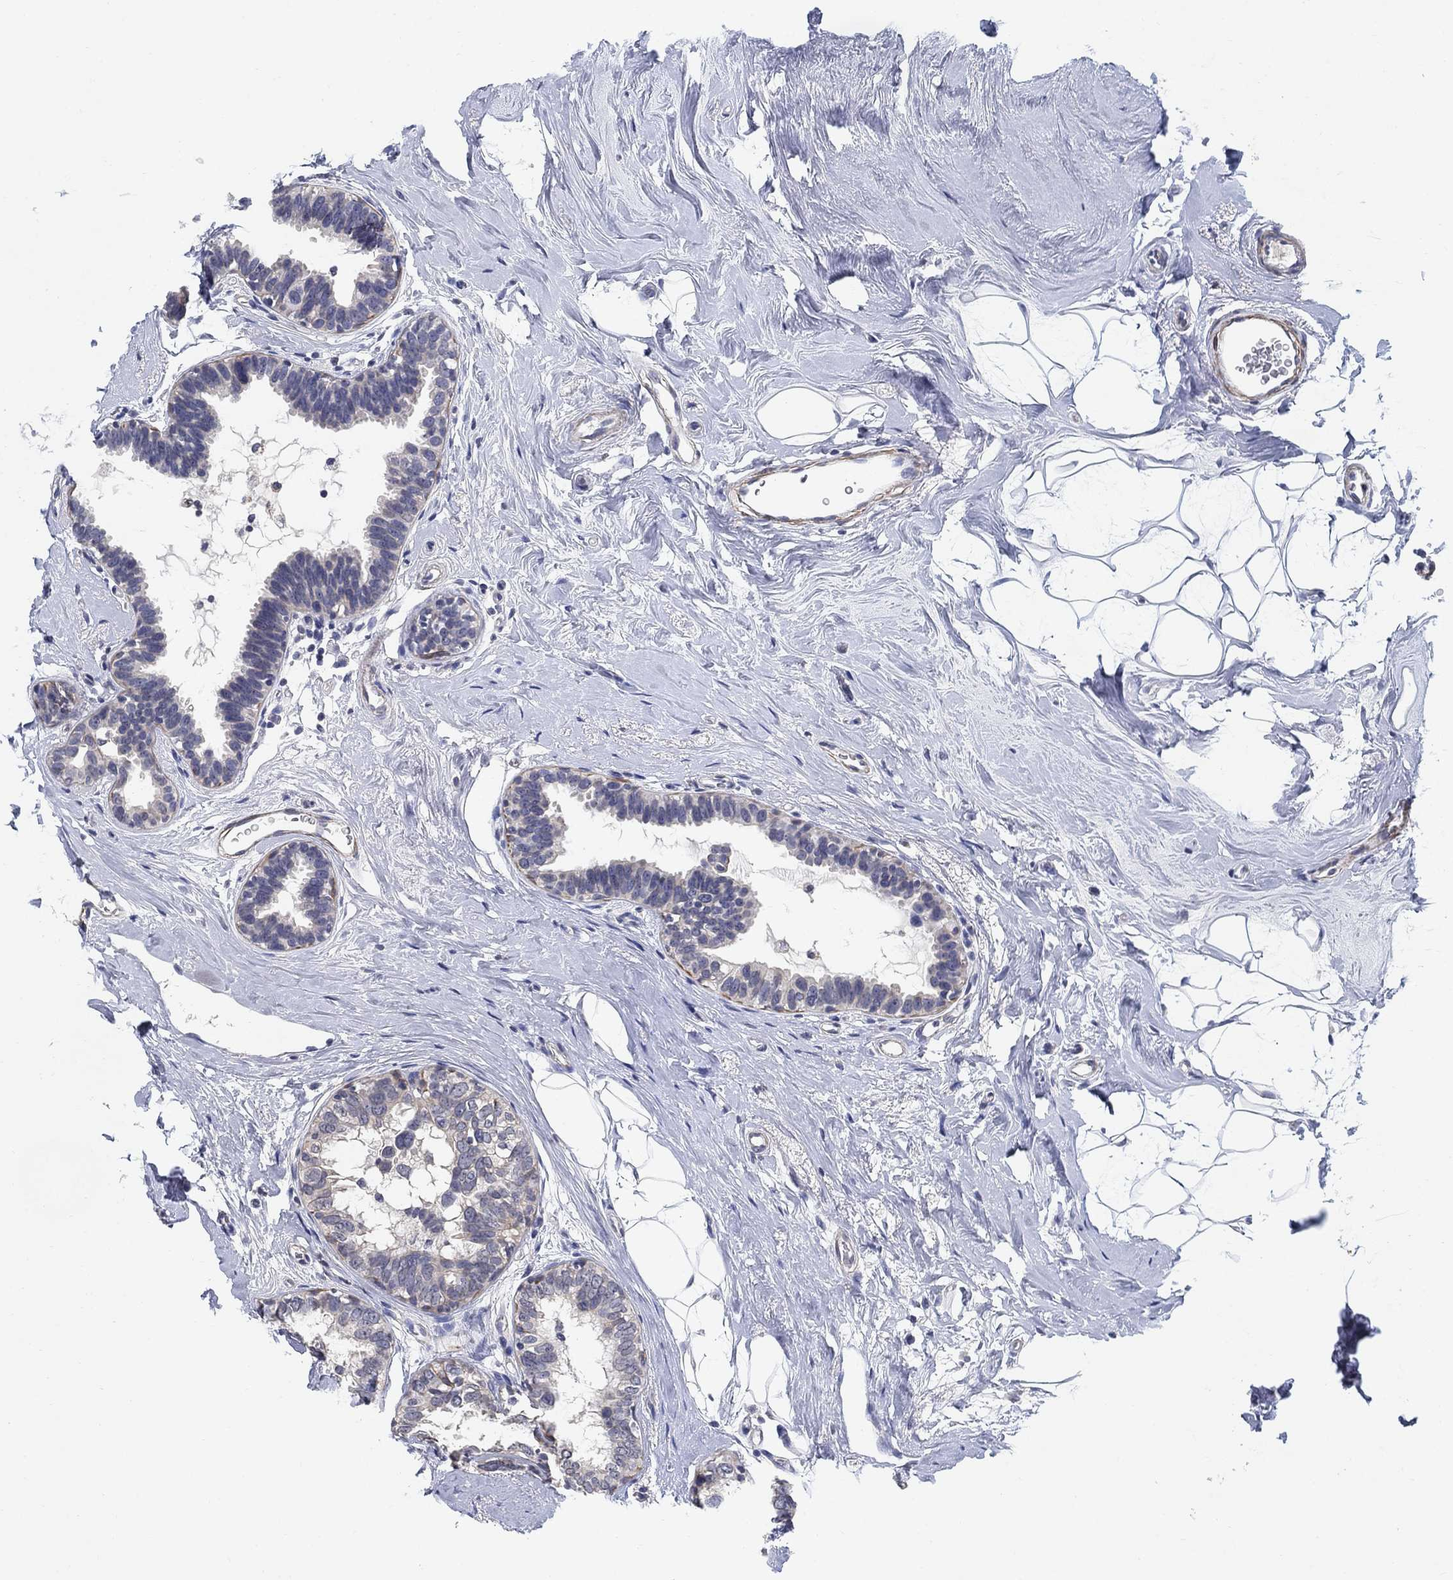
{"staining": {"intensity": "negative", "quantity": "none", "location": "none"}, "tissue": "breast cancer", "cell_type": "Tumor cells", "image_type": "cancer", "snomed": [{"axis": "morphology", "description": "Duct carcinoma"}, {"axis": "topography", "description": "Breast"}], "caption": "Immunohistochemistry (IHC) photomicrograph of neoplastic tissue: breast cancer stained with DAB (3,3'-diaminobenzidine) reveals no significant protein expression in tumor cells.", "gene": "OTUB2", "patient": {"sex": "female", "age": 55}}